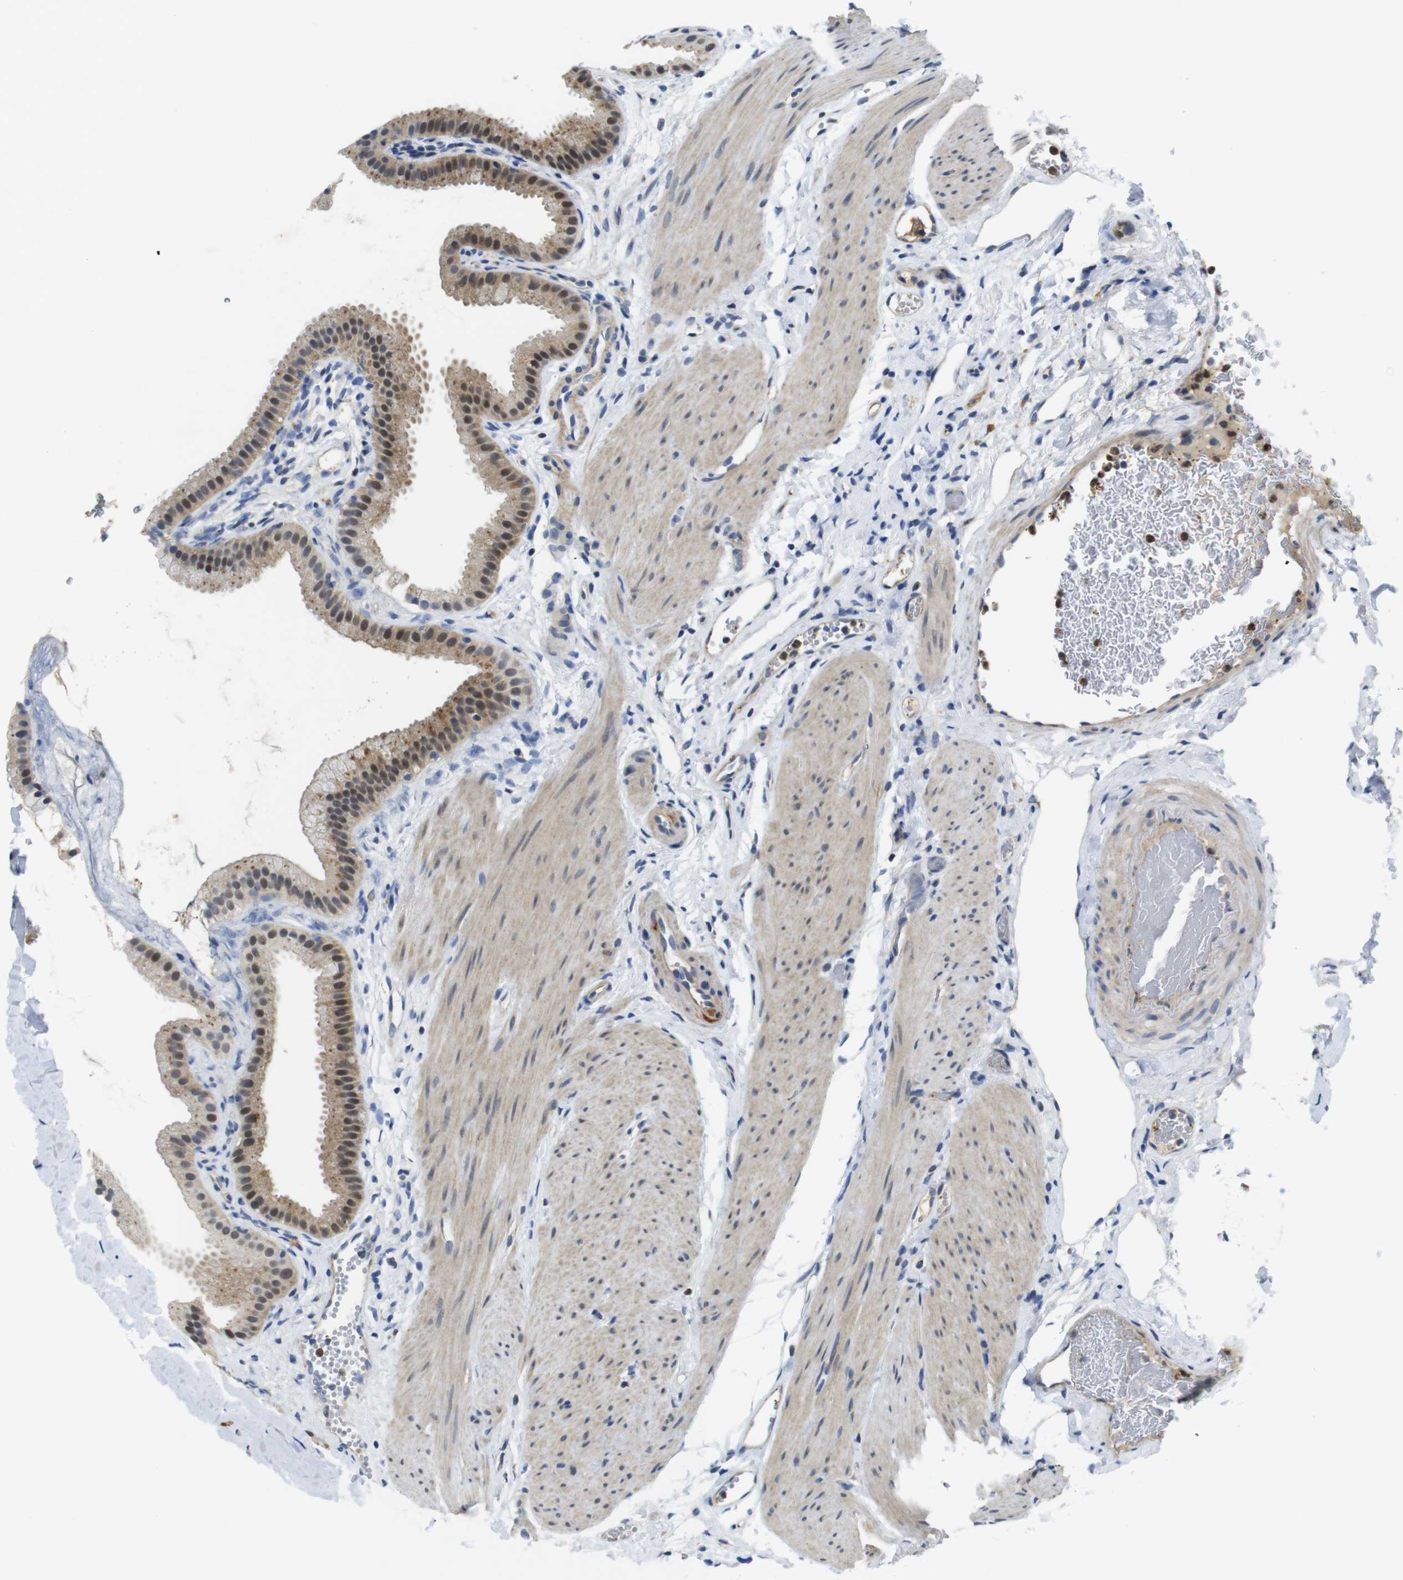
{"staining": {"intensity": "moderate", "quantity": ">75%", "location": "cytoplasmic/membranous,nuclear"}, "tissue": "gallbladder", "cell_type": "Glandular cells", "image_type": "normal", "snomed": [{"axis": "morphology", "description": "Normal tissue, NOS"}, {"axis": "topography", "description": "Gallbladder"}], "caption": "Immunohistochemistry micrograph of unremarkable gallbladder: gallbladder stained using immunohistochemistry exhibits medium levels of moderate protein expression localized specifically in the cytoplasmic/membranous,nuclear of glandular cells, appearing as a cytoplasmic/membranous,nuclear brown color.", "gene": "FNTA", "patient": {"sex": "female", "age": 64}}